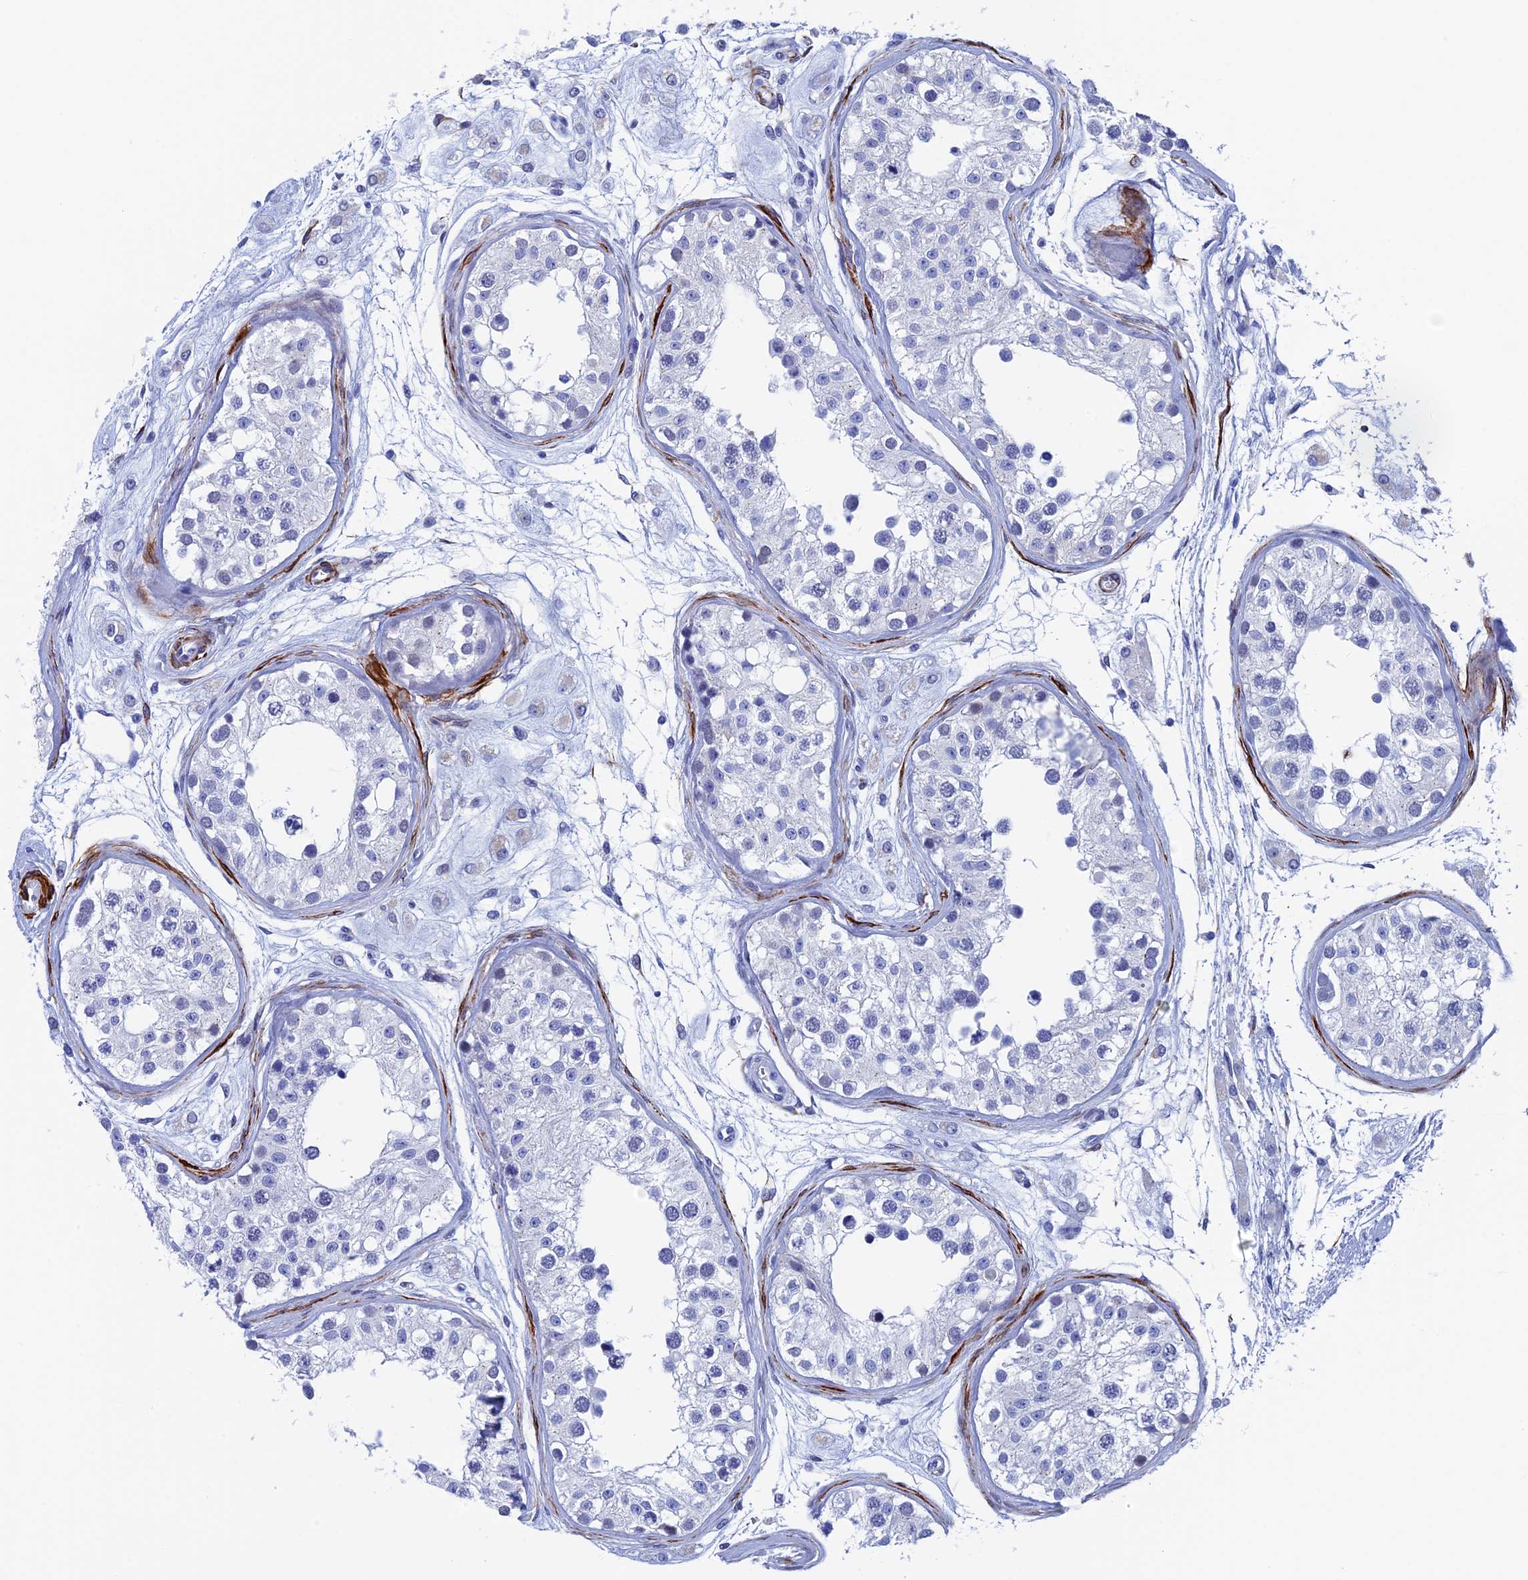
{"staining": {"intensity": "negative", "quantity": "none", "location": "none"}, "tissue": "testis", "cell_type": "Cells in seminiferous ducts", "image_type": "normal", "snomed": [{"axis": "morphology", "description": "Normal tissue, NOS"}, {"axis": "morphology", "description": "Adenocarcinoma, metastatic, NOS"}, {"axis": "topography", "description": "Testis"}], "caption": "This image is of benign testis stained with immunohistochemistry (IHC) to label a protein in brown with the nuclei are counter-stained blue. There is no expression in cells in seminiferous ducts. (Brightfield microscopy of DAB IHC at high magnification).", "gene": "WDR83", "patient": {"sex": "male", "age": 26}}